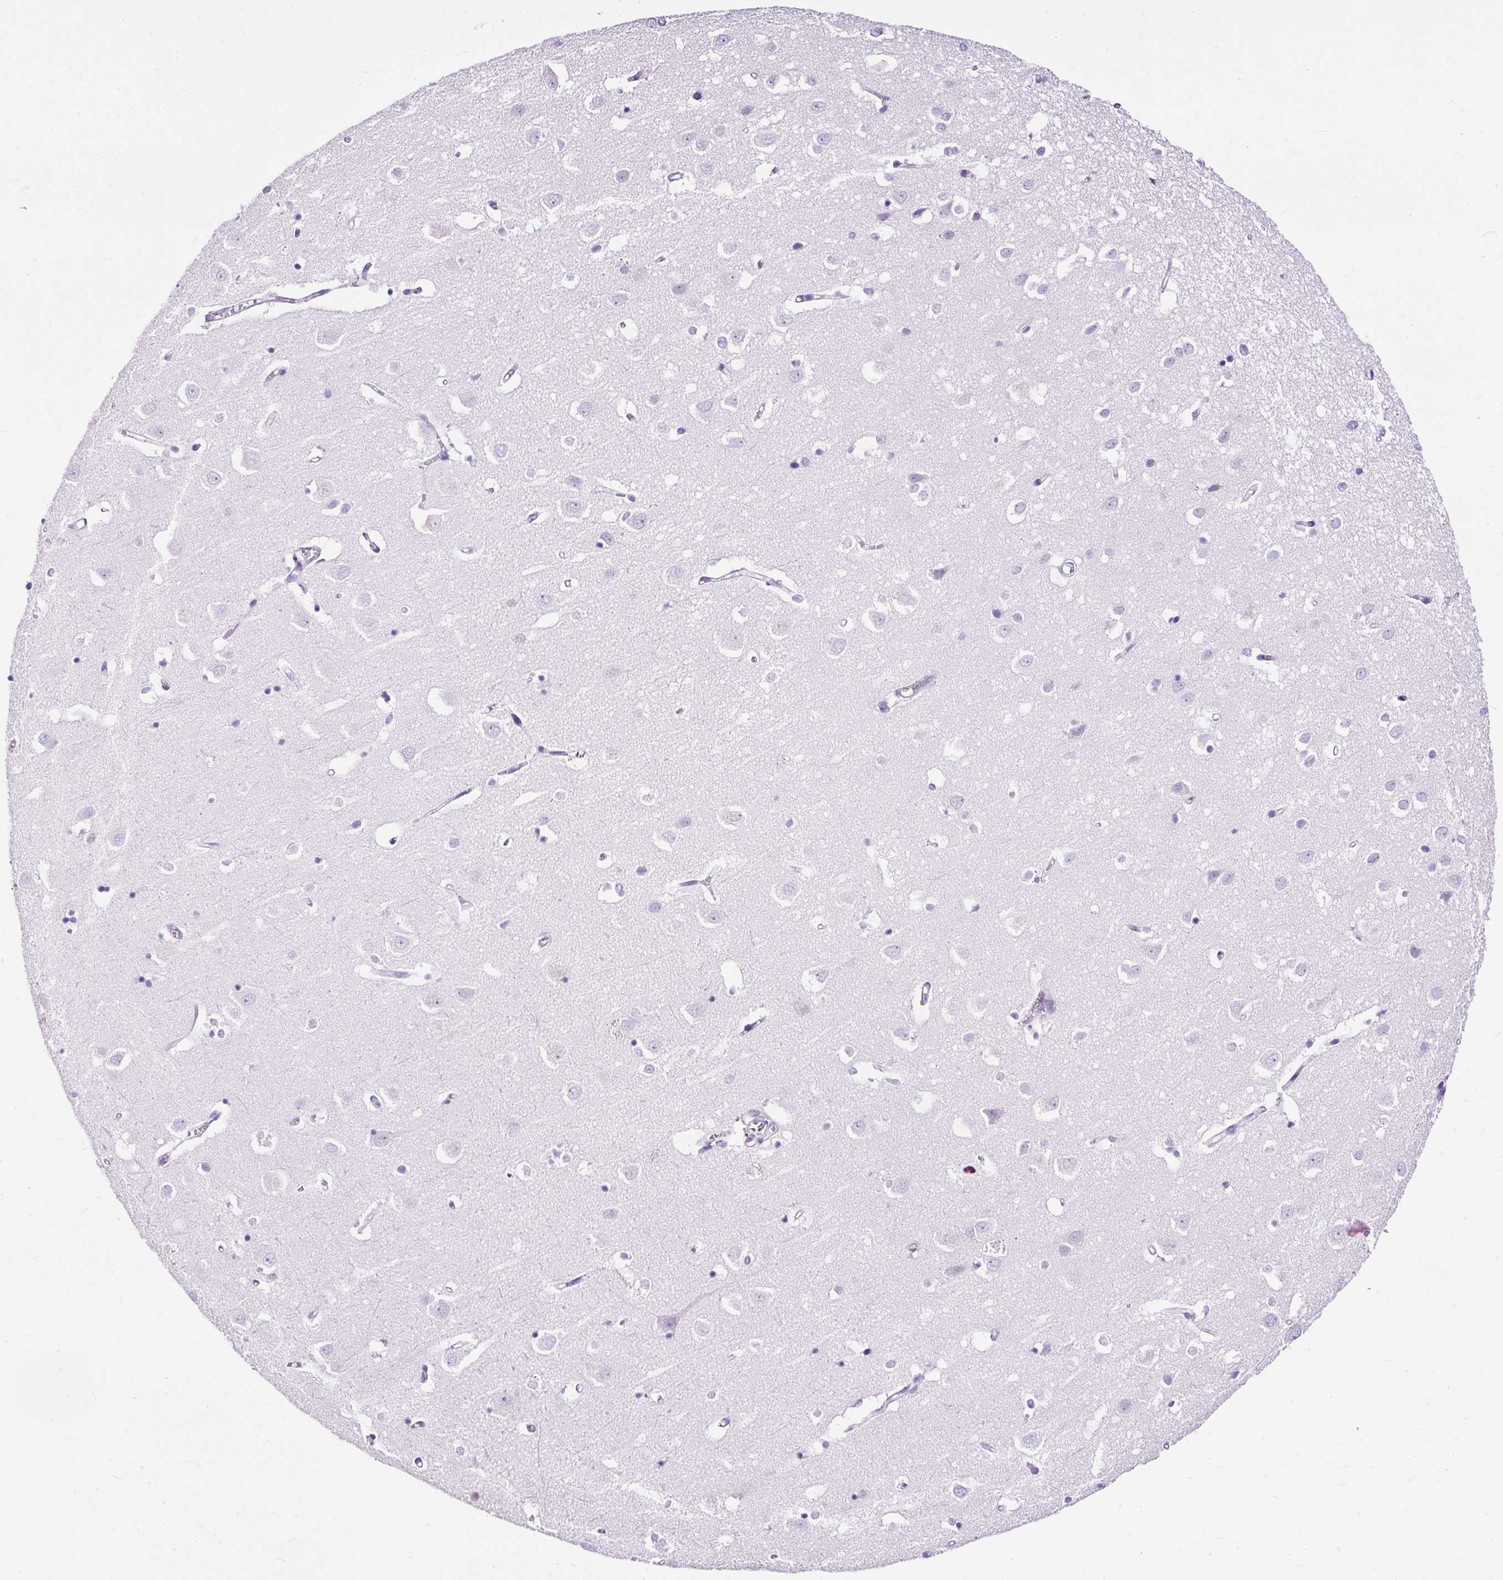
{"staining": {"intensity": "negative", "quantity": "none", "location": "none"}, "tissue": "cerebral cortex", "cell_type": "Endothelial cells", "image_type": "normal", "snomed": [{"axis": "morphology", "description": "Normal tissue, NOS"}, {"axis": "topography", "description": "Cerebral cortex"}], "caption": "Immunohistochemistry of benign cerebral cortex shows no staining in endothelial cells. The staining was performed using DAB (3,3'-diaminobenzidine) to visualize the protein expression in brown, while the nuclei were stained in blue with hematoxylin (Magnification: 20x).", "gene": "NTS", "patient": {"sex": "male", "age": 70}}